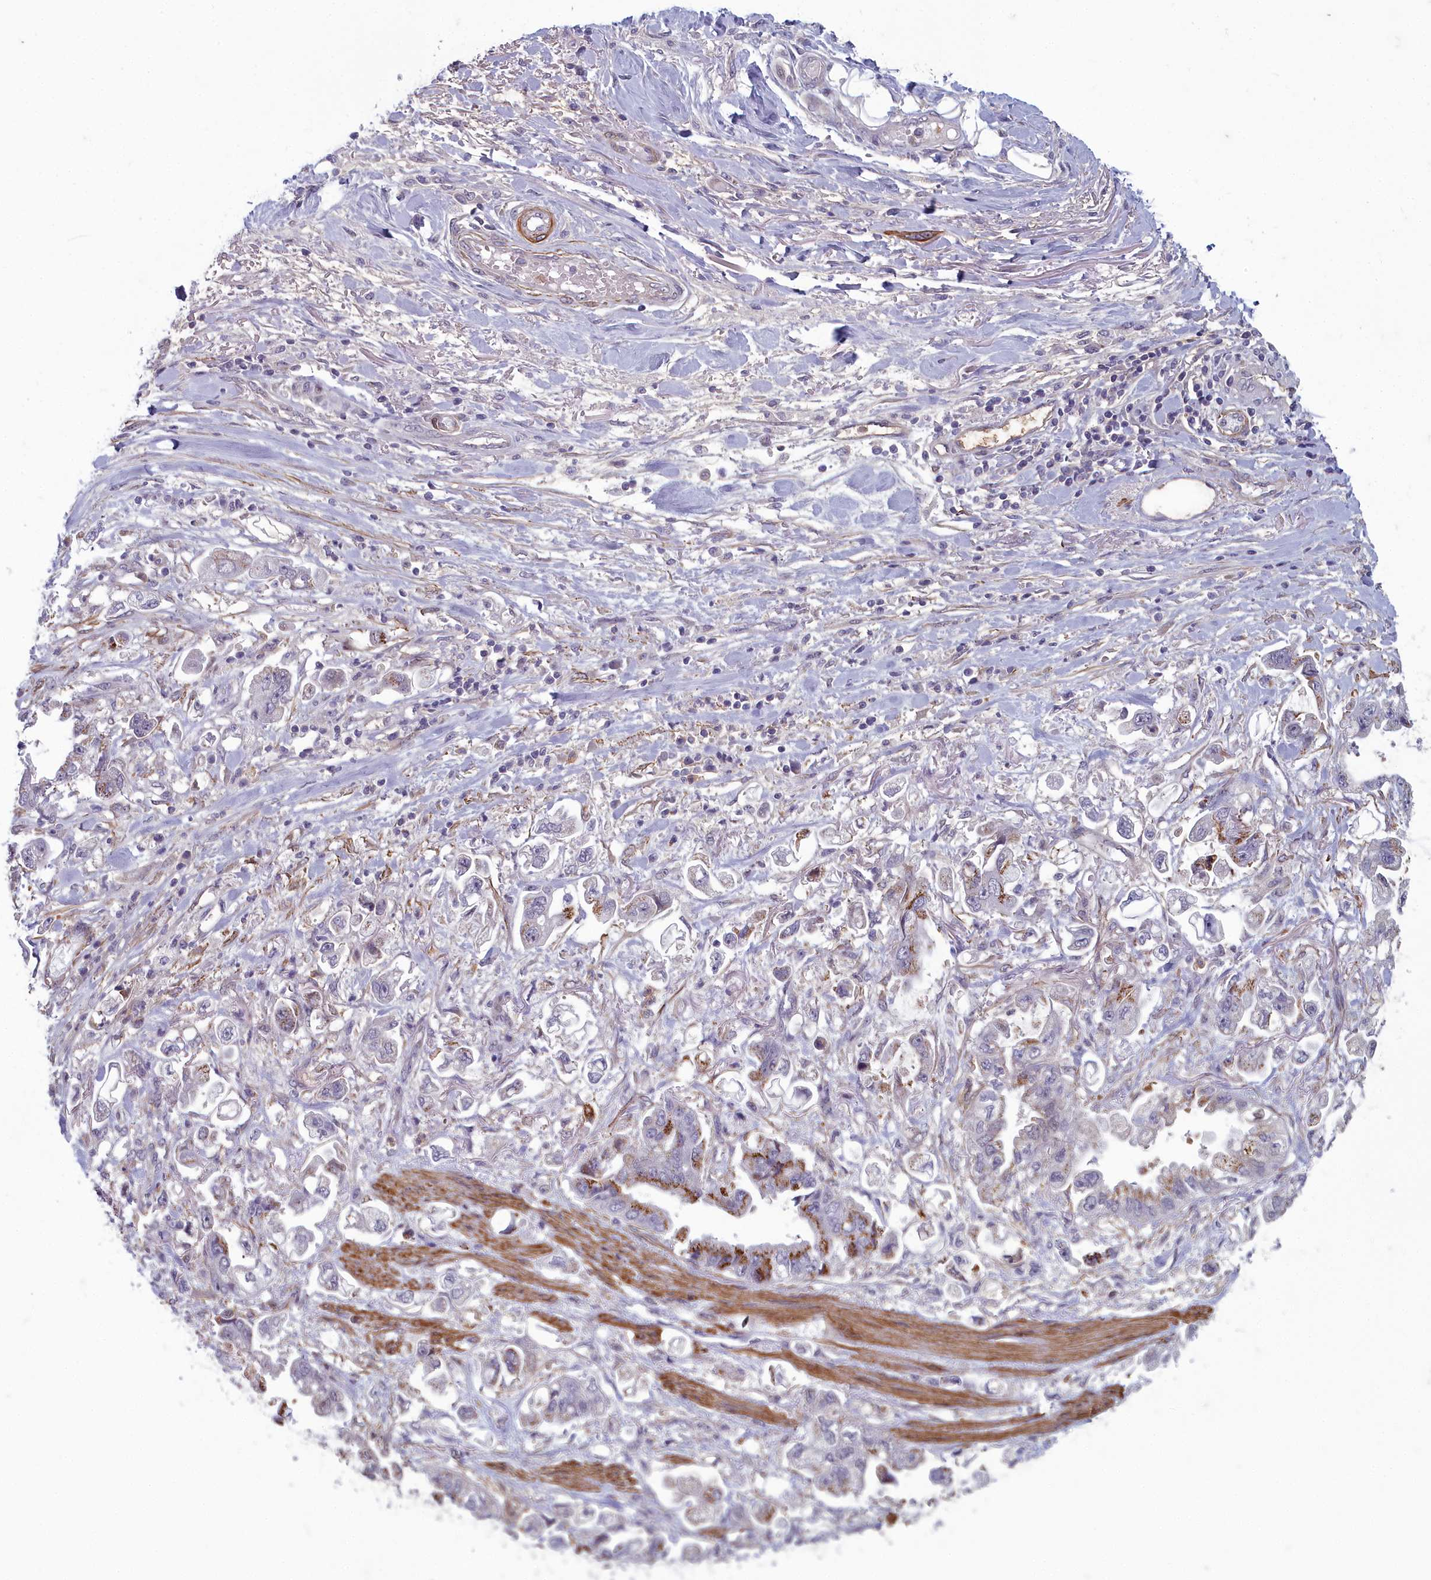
{"staining": {"intensity": "moderate", "quantity": "25%-75%", "location": "cytoplasmic/membranous"}, "tissue": "stomach cancer", "cell_type": "Tumor cells", "image_type": "cancer", "snomed": [{"axis": "morphology", "description": "Adenocarcinoma, NOS"}, {"axis": "topography", "description": "Stomach"}], "caption": "High-power microscopy captured an IHC micrograph of stomach cancer (adenocarcinoma), revealing moderate cytoplasmic/membranous expression in about 25%-75% of tumor cells.", "gene": "ZNF626", "patient": {"sex": "male", "age": 62}}